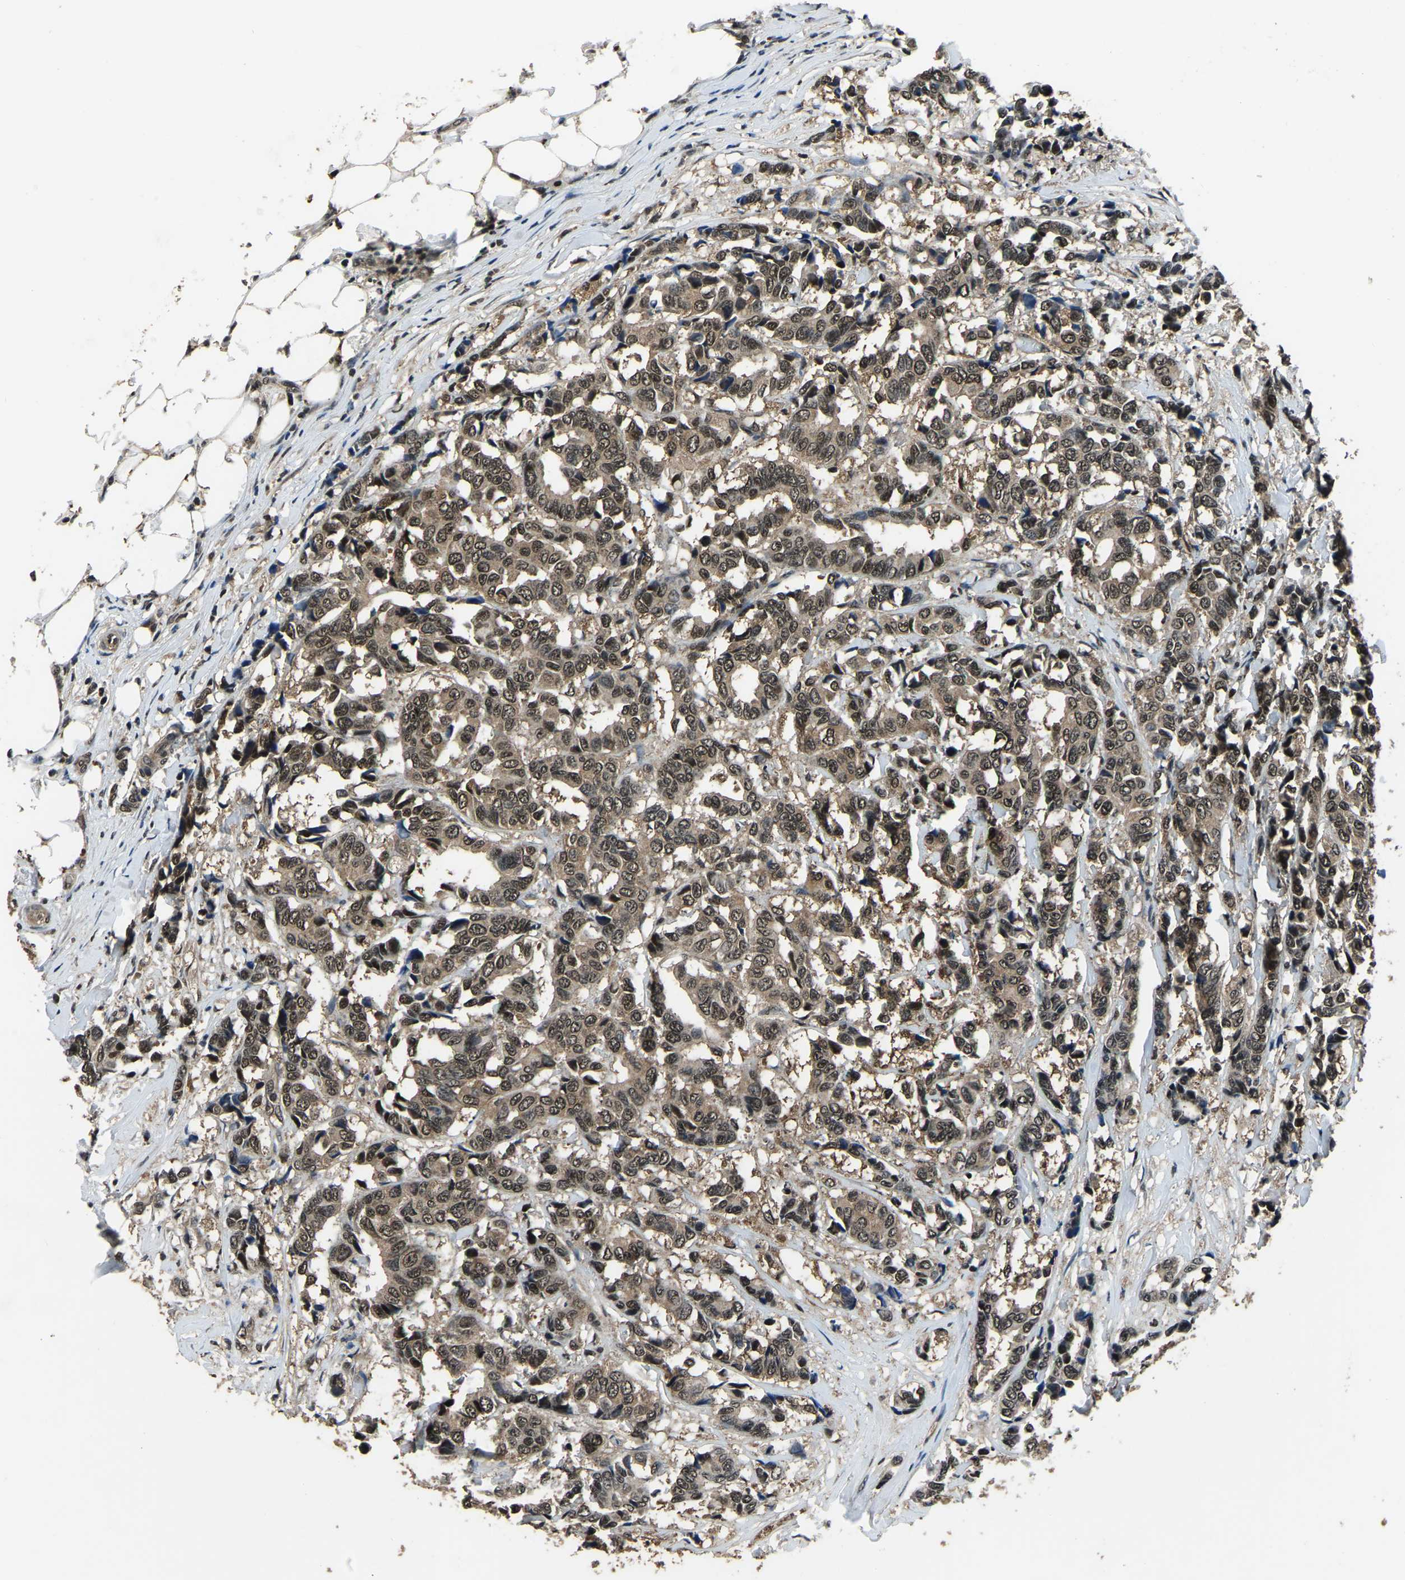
{"staining": {"intensity": "moderate", "quantity": ">75%", "location": "cytoplasmic/membranous,nuclear"}, "tissue": "breast cancer", "cell_type": "Tumor cells", "image_type": "cancer", "snomed": [{"axis": "morphology", "description": "Duct carcinoma"}, {"axis": "topography", "description": "Breast"}], "caption": "Immunohistochemical staining of human breast cancer displays moderate cytoplasmic/membranous and nuclear protein positivity in about >75% of tumor cells. Nuclei are stained in blue.", "gene": "ANKIB1", "patient": {"sex": "female", "age": 87}}